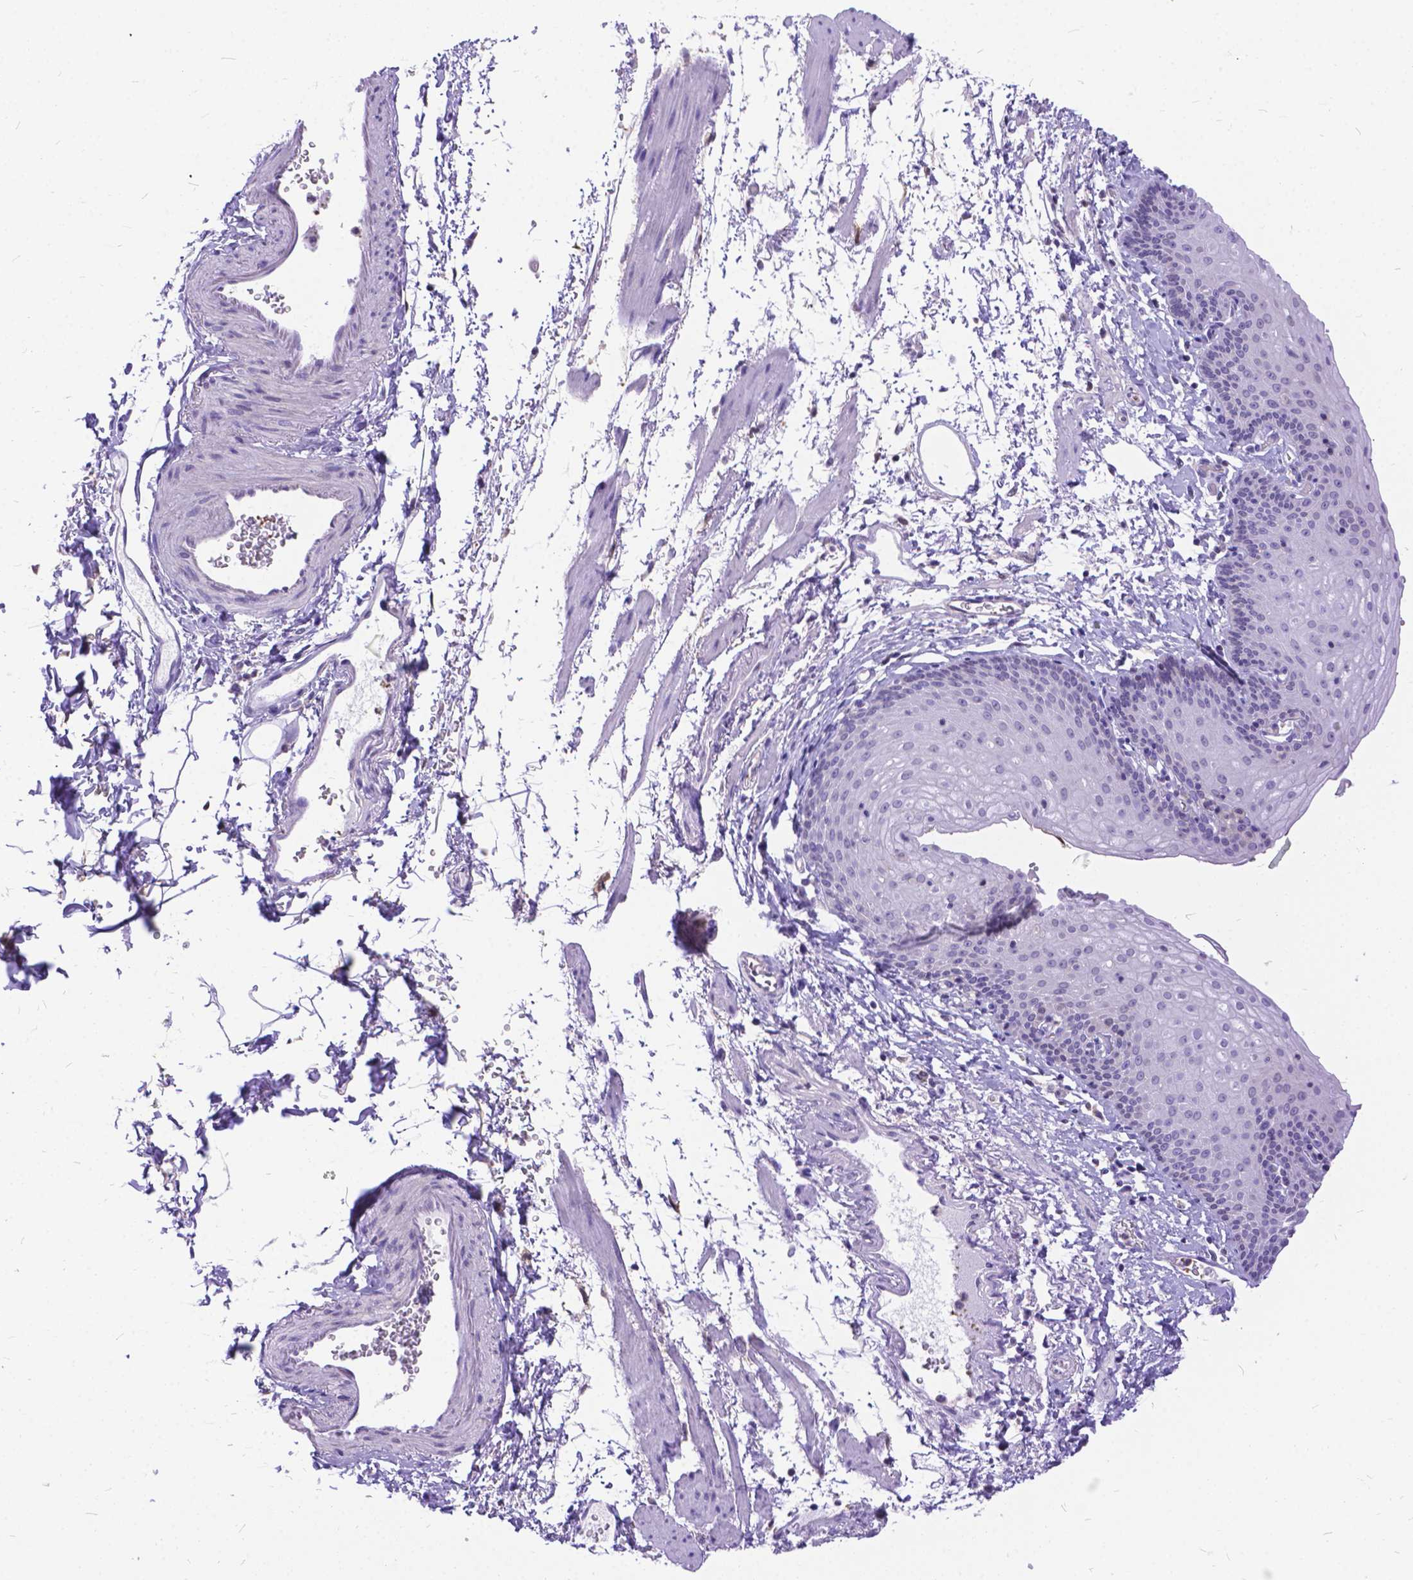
{"staining": {"intensity": "negative", "quantity": "none", "location": "none"}, "tissue": "esophagus", "cell_type": "Squamous epithelial cells", "image_type": "normal", "snomed": [{"axis": "morphology", "description": "Normal tissue, NOS"}, {"axis": "topography", "description": "Esophagus"}], "caption": "Histopathology image shows no significant protein positivity in squamous epithelial cells of benign esophagus. (DAB IHC, high magnification).", "gene": "TMEM169", "patient": {"sex": "female", "age": 64}}